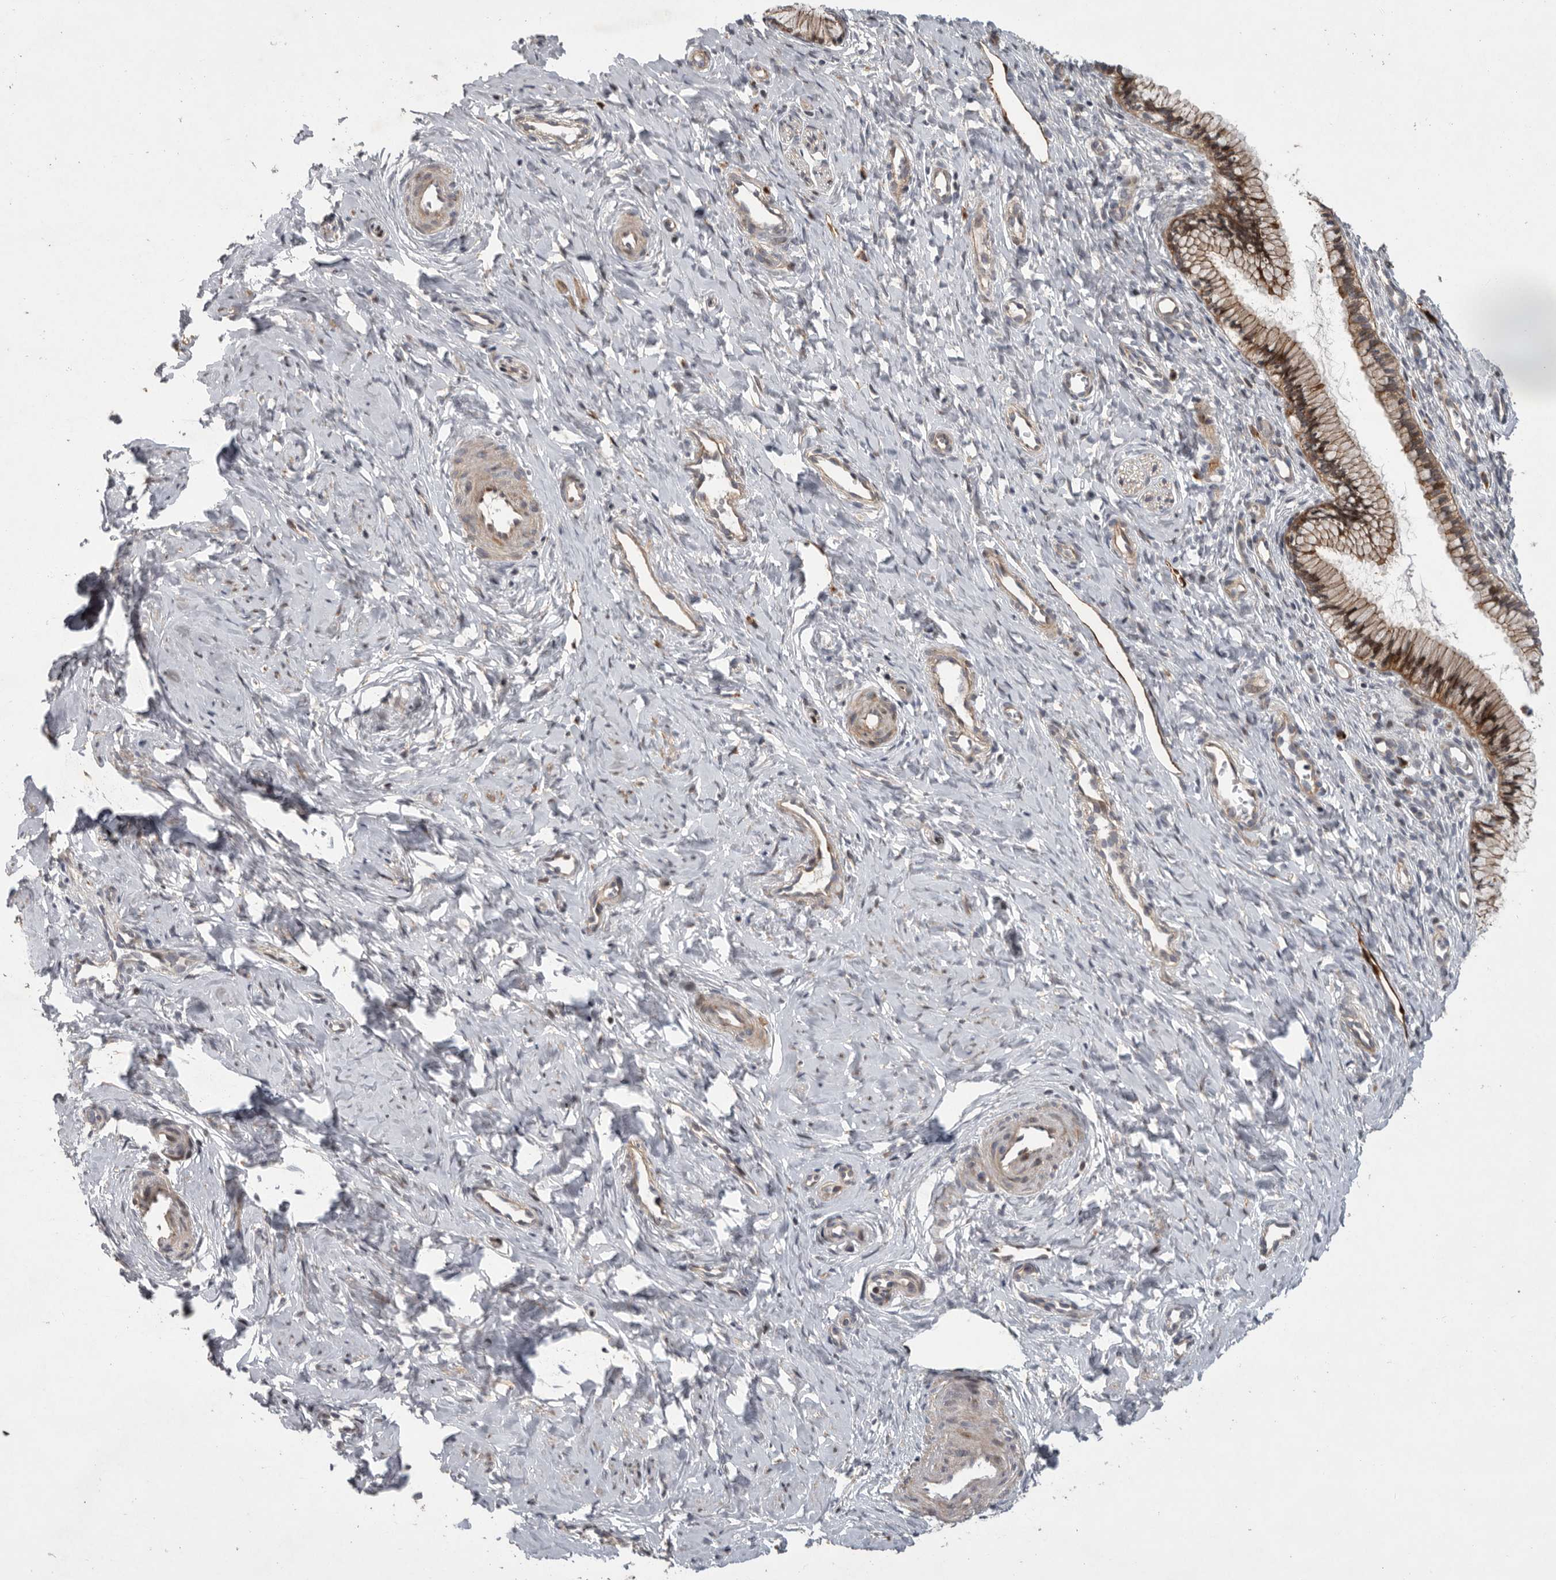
{"staining": {"intensity": "moderate", "quantity": ">75%", "location": "cytoplasmic/membranous"}, "tissue": "cervix", "cell_type": "Glandular cells", "image_type": "normal", "snomed": [{"axis": "morphology", "description": "Normal tissue, NOS"}, {"axis": "topography", "description": "Cervix"}], "caption": "Human cervix stained with a brown dye shows moderate cytoplasmic/membranous positive staining in about >75% of glandular cells.", "gene": "MPDZ", "patient": {"sex": "female", "age": 27}}